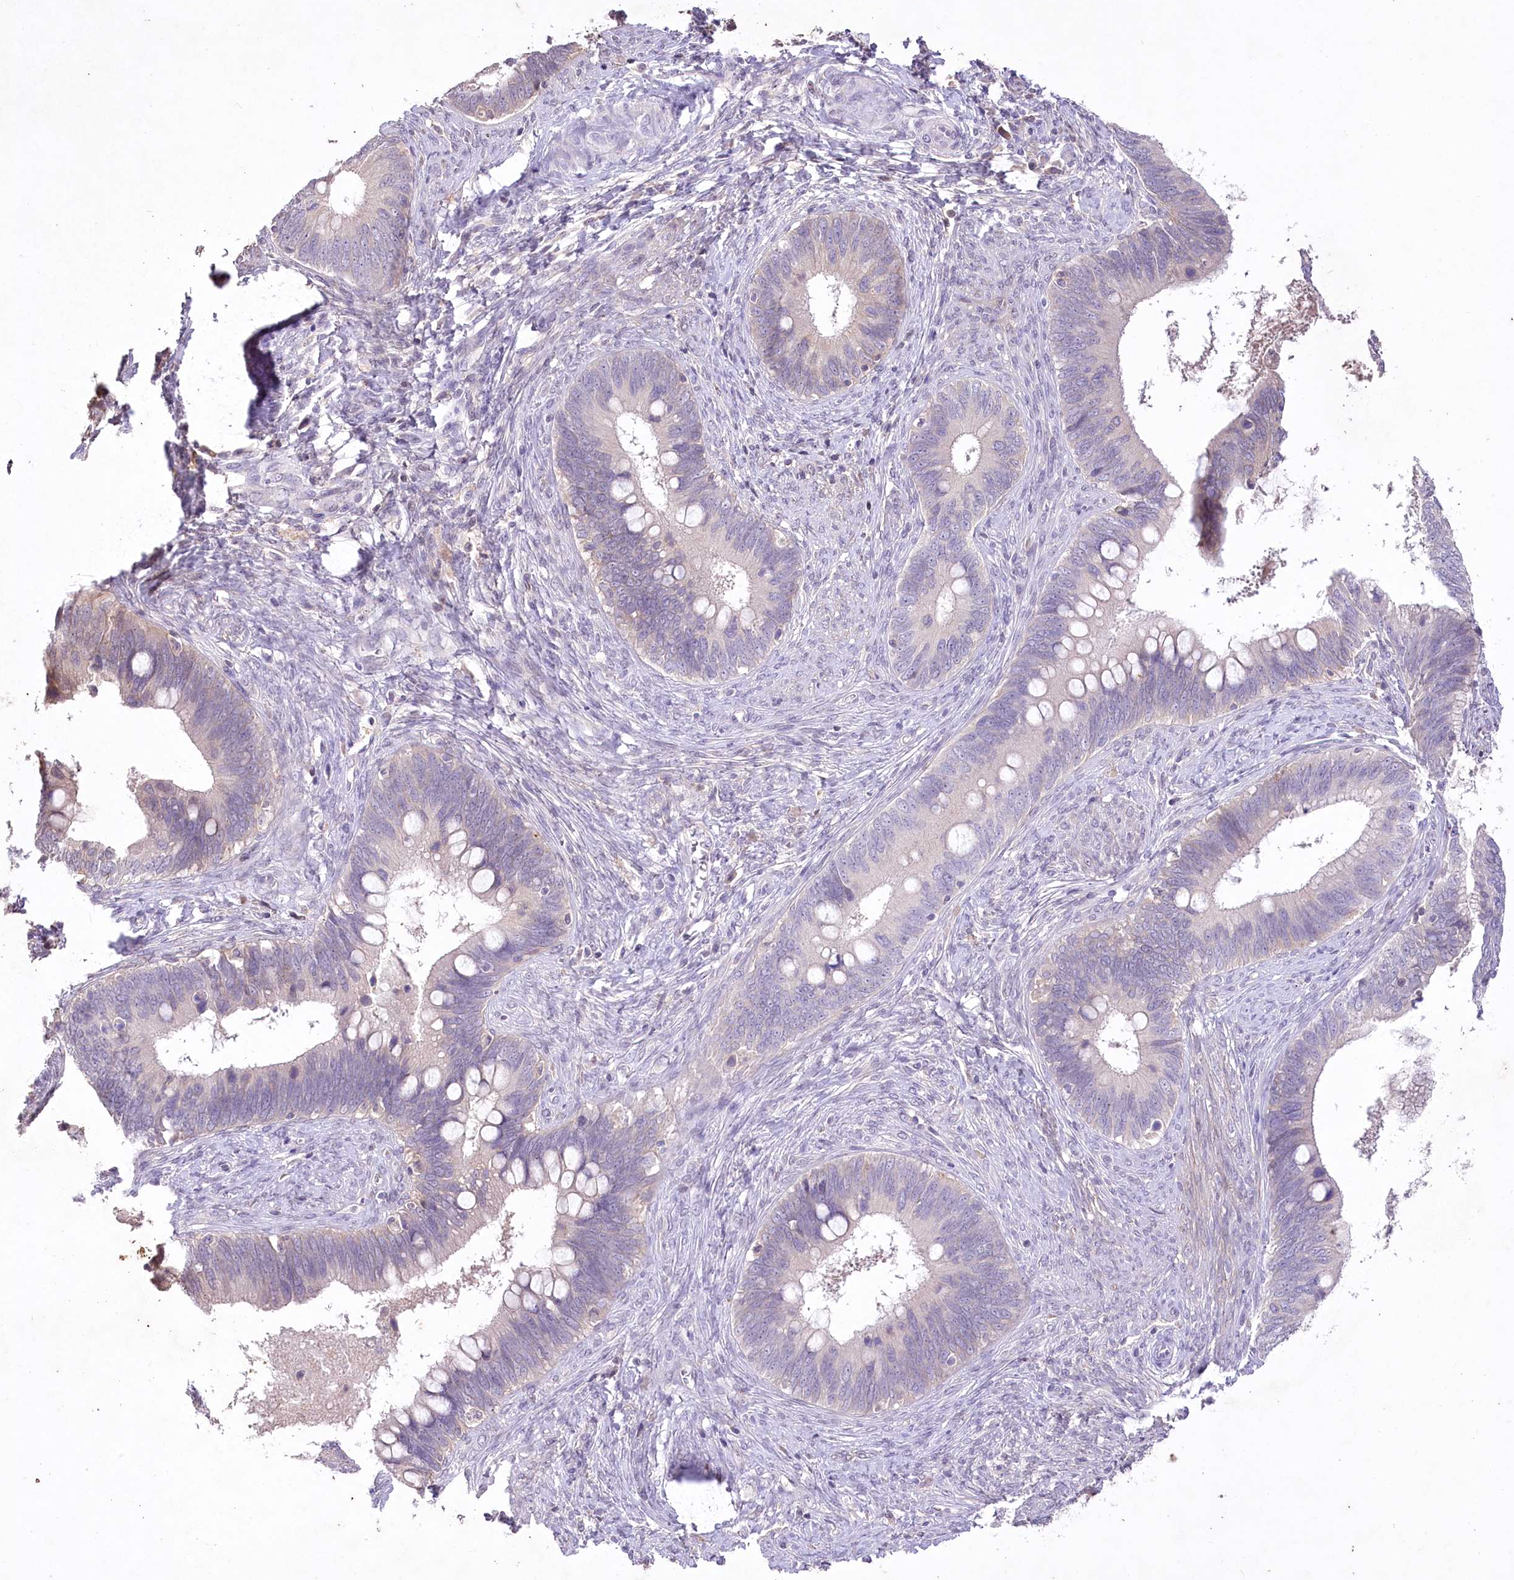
{"staining": {"intensity": "weak", "quantity": "<25%", "location": "cytoplasmic/membranous"}, "tissue": "cervical cancer", "cell_type": "Tumor cells", "image_type": "cancer", "snomed": [{"axis": "morphology", "description": "Adenocarcinoma, NOS"}, {"axis": "topography", "description": "Cervix"}], "caption": "Immunohistochemistry of human cervical cancer exhibits no positivity in tumor cells.", "gene": "ENPP1", "patient": {"sex": "female", "age": 42}}